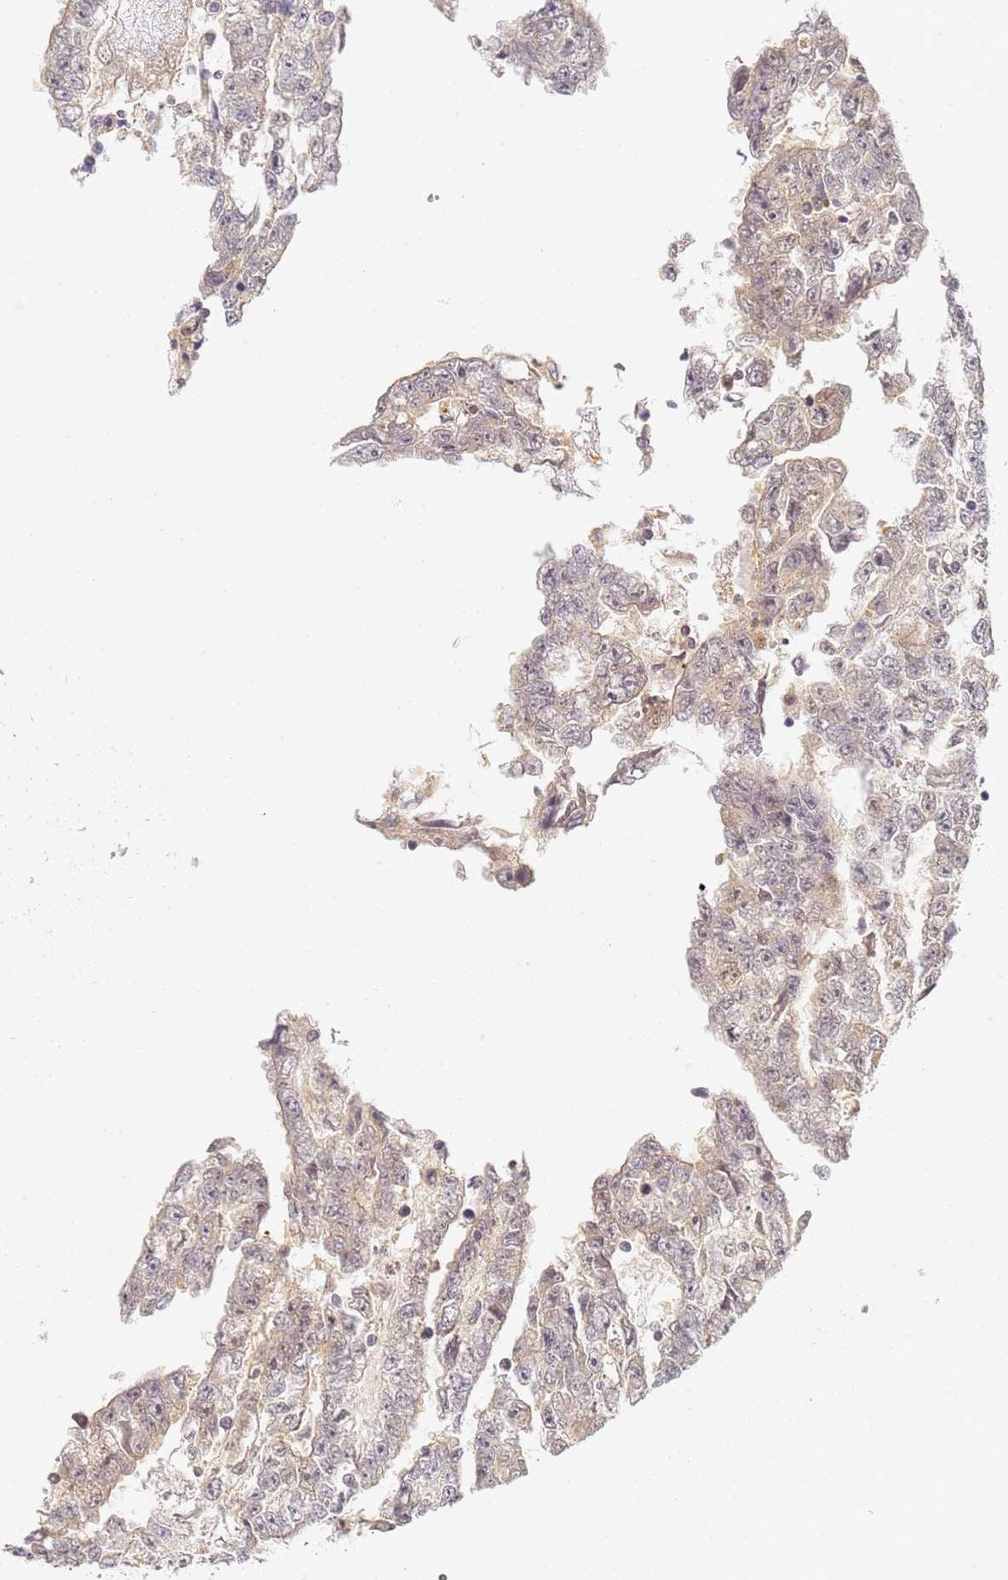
{"staining": {"intensity": "negative", "quantity": "none", "location": "none"}, "tissue": "testis cancer", "cell_type": "Tumor cells", "image_type": "cancer", "snomed": [{"axis": "morphology", "description": "Carcinoma, Embryonal, NOS"}, {"axis": "topography", "description": "Testis"}], "caption": "An immunohistochemistry histopathology image of testis cancer (embryonal carcinoma) is shown. There is no staining in tumor cells of testis cancer (embryonal carcinoma).", "gene": "HMCES", "patient": {"sex": "male", "age": 25}}